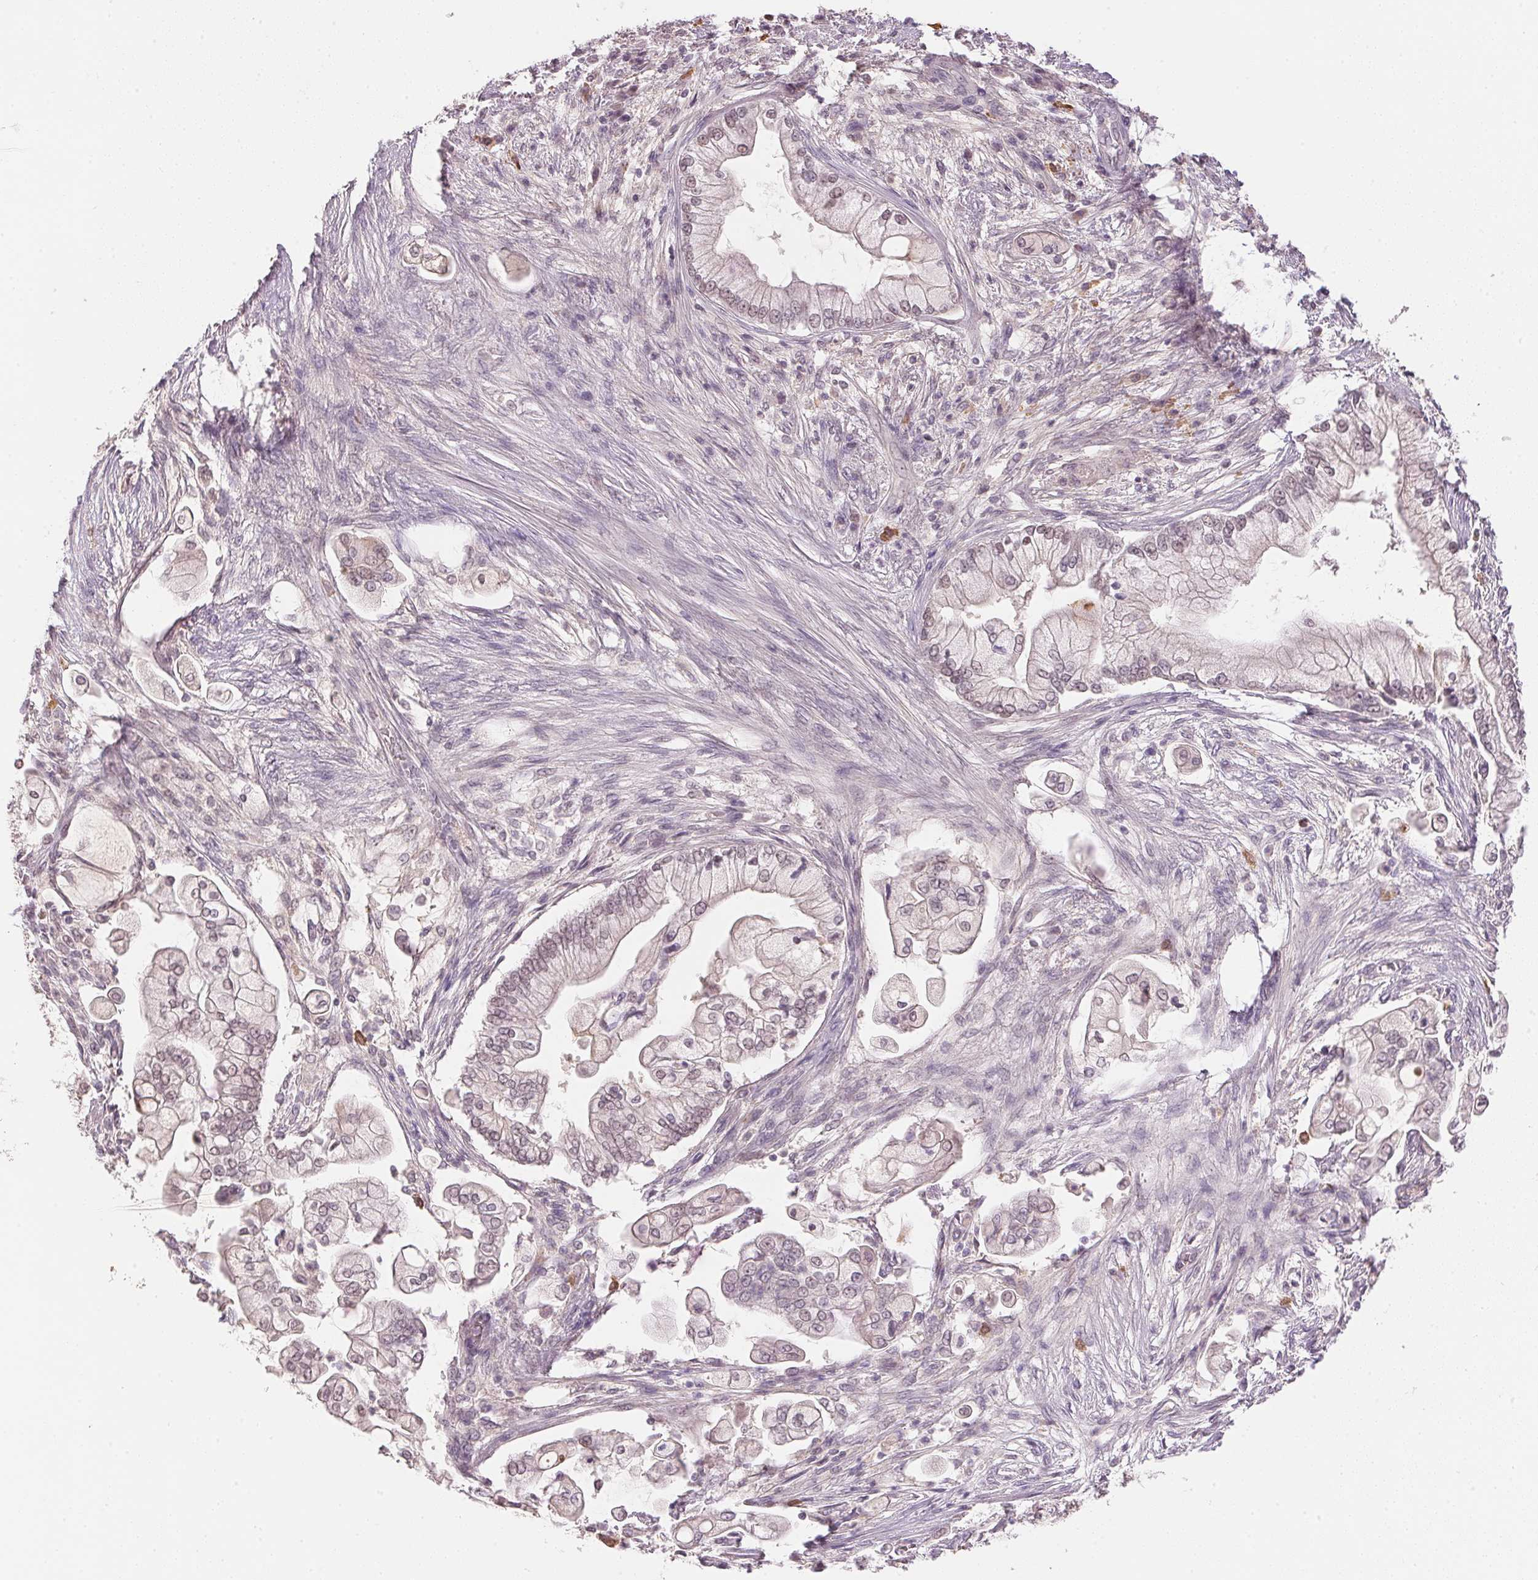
{"staining": {"intensity": "negative", "quantity": "none", "location": "none"}, "tissue": "pancreatic cancer", "cell_type": "Tumor cells", "image_type": "cancer", "snomed": [{"axis": "morphology", "description": "Adenocarcinoma, NOS"}, {"axis": "topography", "description": "Pancreas"}], "caption": "Image shows no protein staining in tumor cells of pancreatic cancer (adenocarcinoma) tissue.", "gene": "FNDC4", "patient": {"sex": "female", "age": 69}}